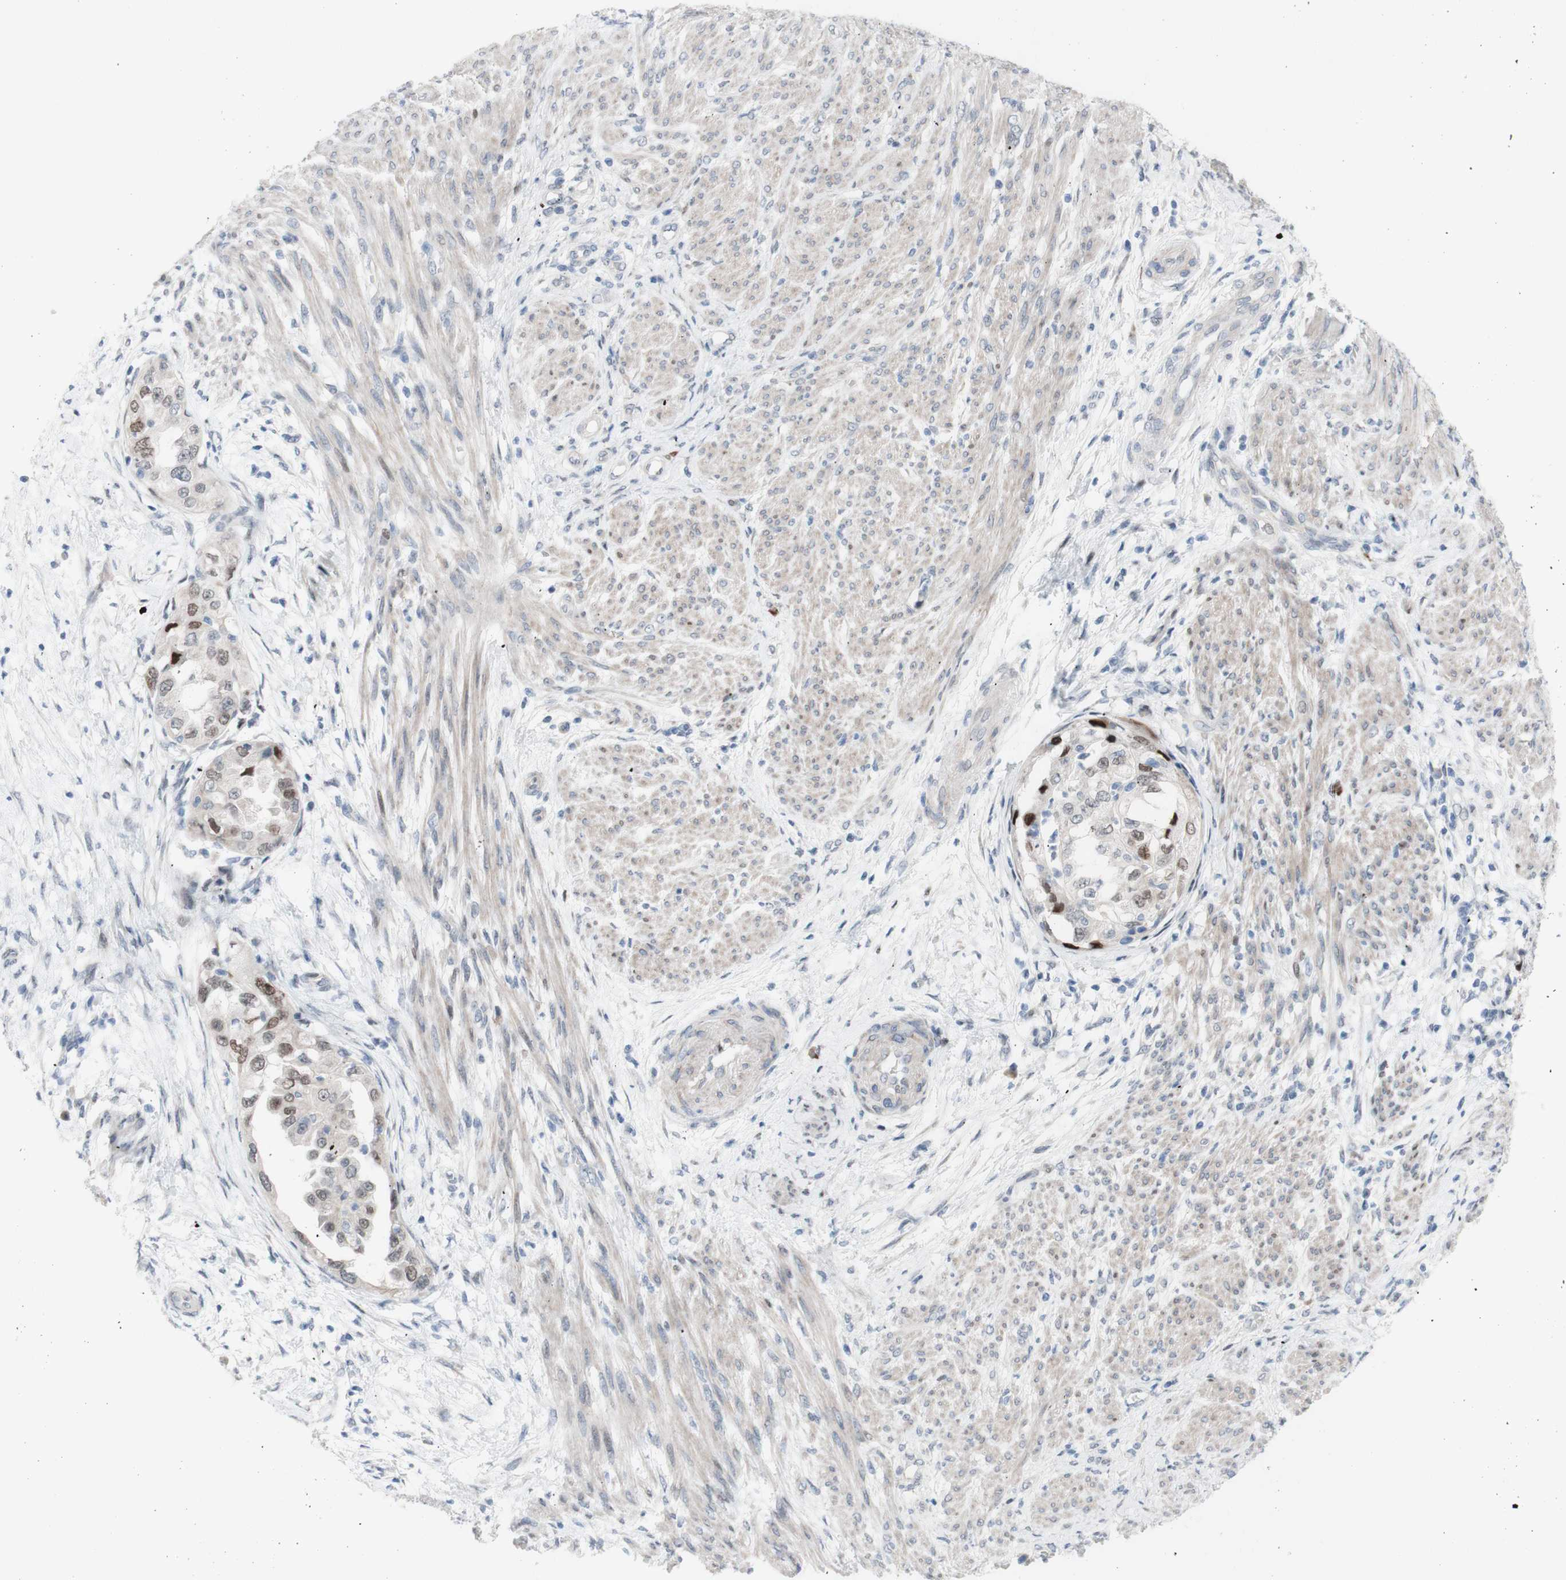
{"staining": {"intensity": "moderate", "quantity": "<25%", "location": "nuclear"}, "tissue": "endometrial cancer", "cell_type": "Tumor cells", "image_type": "cancer", "snomed": [{"axis": "morphology", "description": "Adenocarcinoma, NOS"}, {"axis": "topography", "description": "Endometrium"}], "caption": "An immunohistochemistry (IHC) image of tumor tissue is shown. Protein staining in brown shows moderate nuclear positivity in endometrial cancer (adenocarcinoma) within tumor cells.", "gene": "PHTF2", "patient": {"sex": "female", "age": 85}}